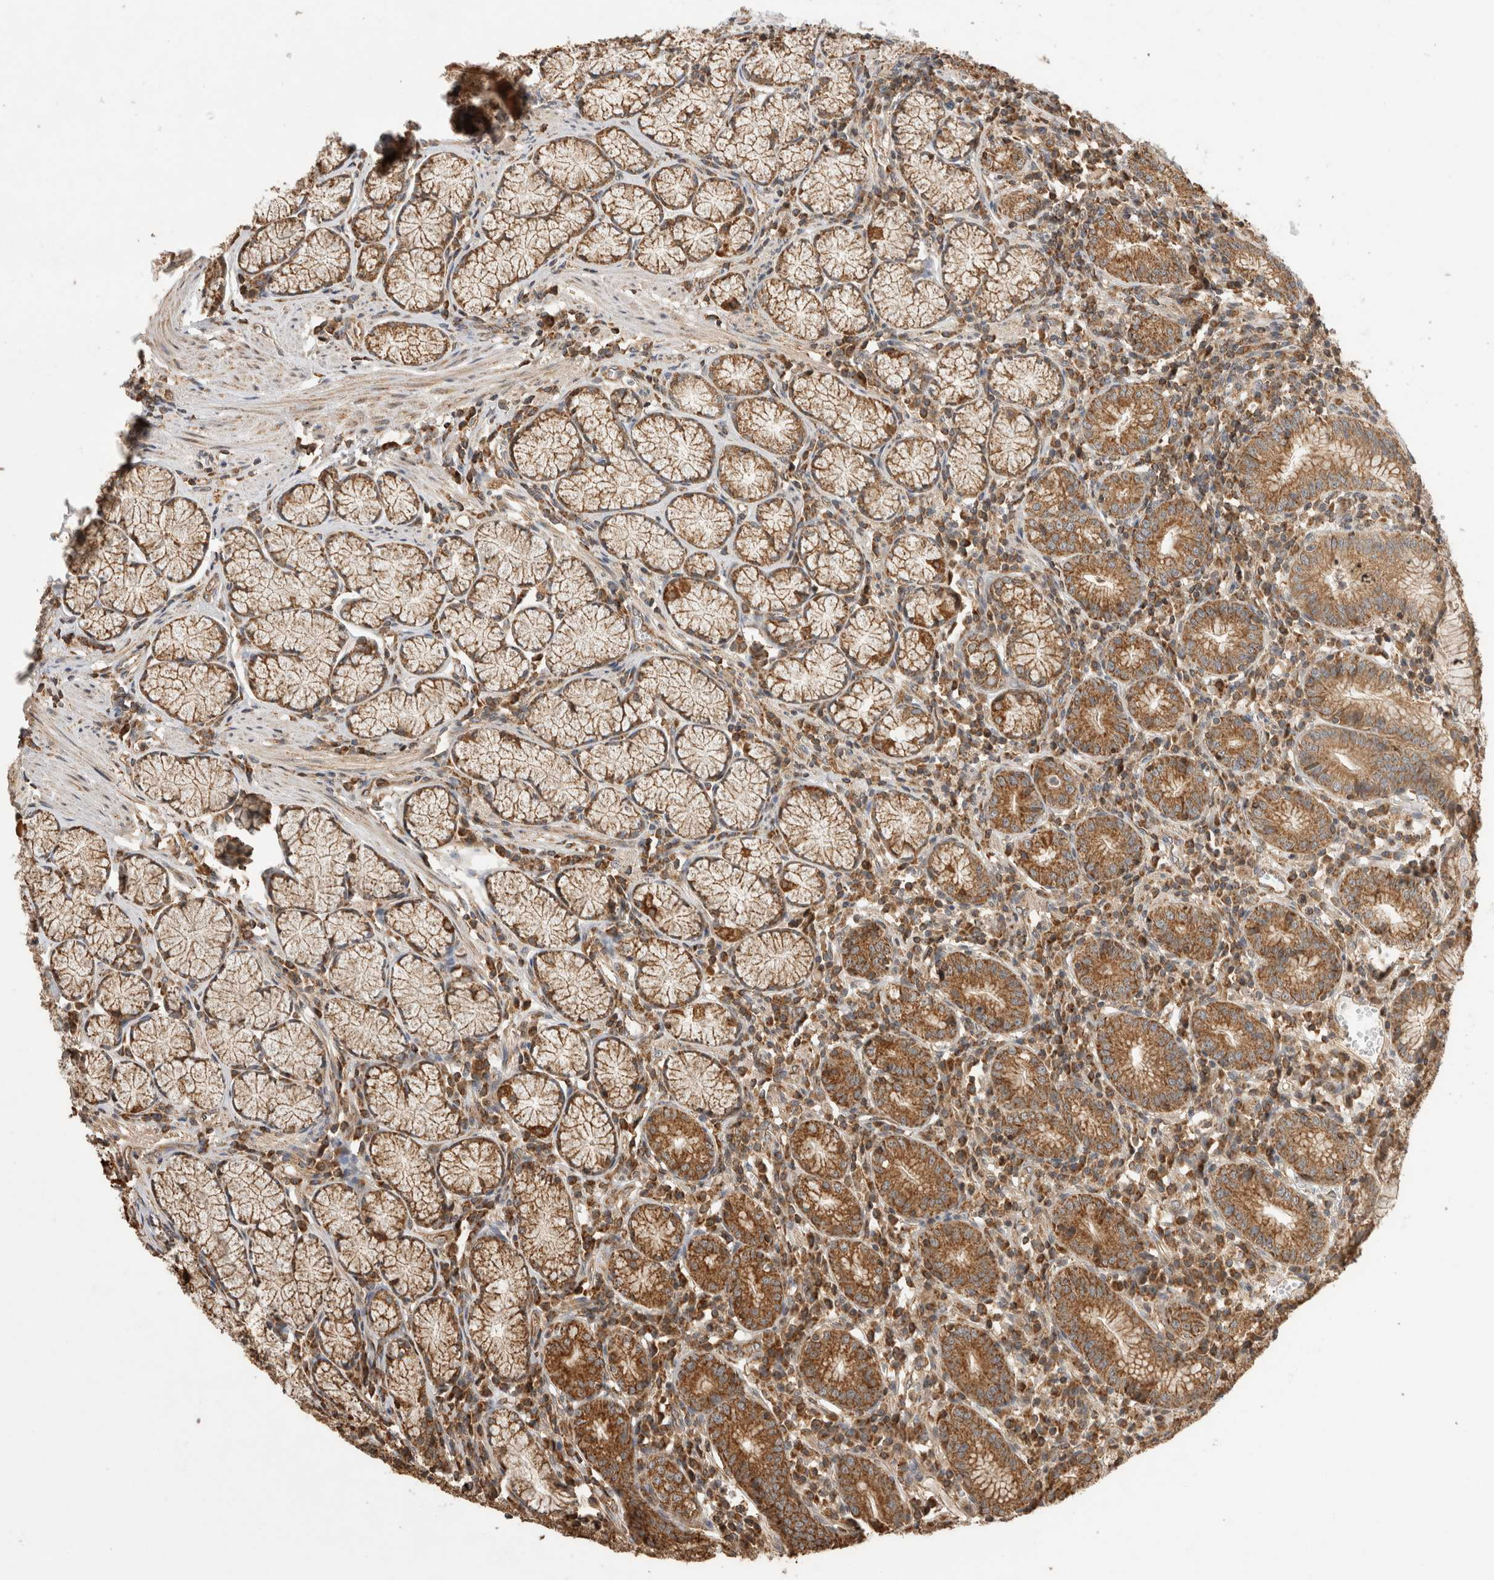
{"staining": {"intensity": "strong", "quantity": ">75%", "location": "cytoplasmic/membranous,nuclear"}, "tissue": "stomach", "cell_type": "Glandular cells", "image_type": "normal", "snomed": [{"axis": "morphology", "description": "Normal tissue, NOS"}, {"axis": "topography", "description": "Stomach"}], "caption": "This is an image of IHC staining of normal stomach, which shows strong positivity in the cytoplasmic/membranous,nuclear of glandular cells.", "gene": "IMMP2L", "patient": {"sex": "male", "age": 55}}